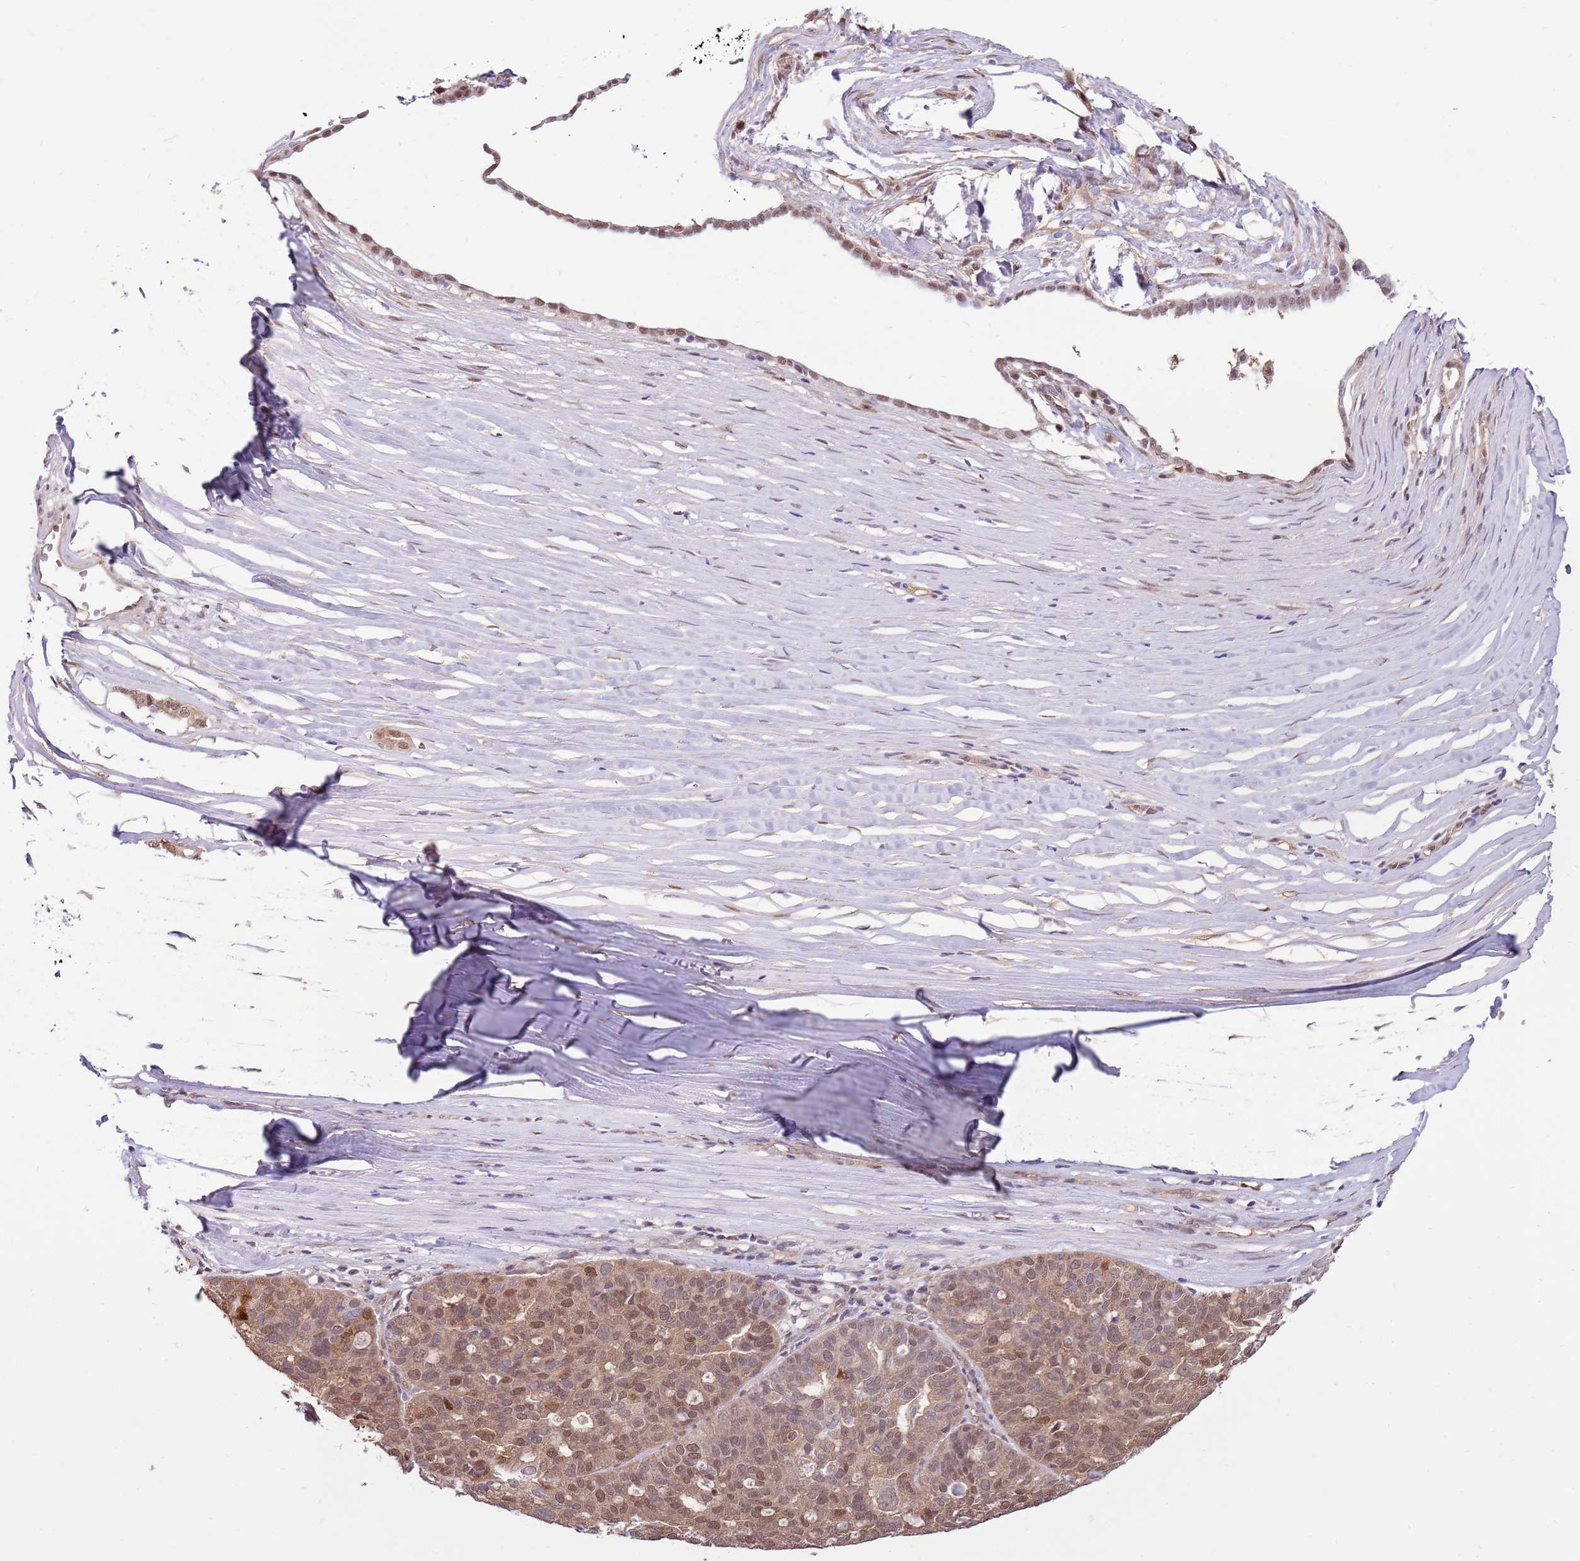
{"staining": {"intensity": "moderate", "quantity": ">75%", "location": "cytoplasmic/membranous,nuclear"}, "tissue": "ovarian cancer", "cell_type": "Tumor cells", "image_type": "cancer", "snomed": [{"axis": "morphology", "description": "Cystadenocarcinoma, serous, NOS"}, {"axis": "topography", "description": "Ovary"}], "caption": "A brown stain highlights moderate cytoplasmic/membranous and nuclear expression of a protein in human ovarian cancer tumor cells.", "gene": "NSFL1C", "patient": {"sex": "female", "age": 59}}